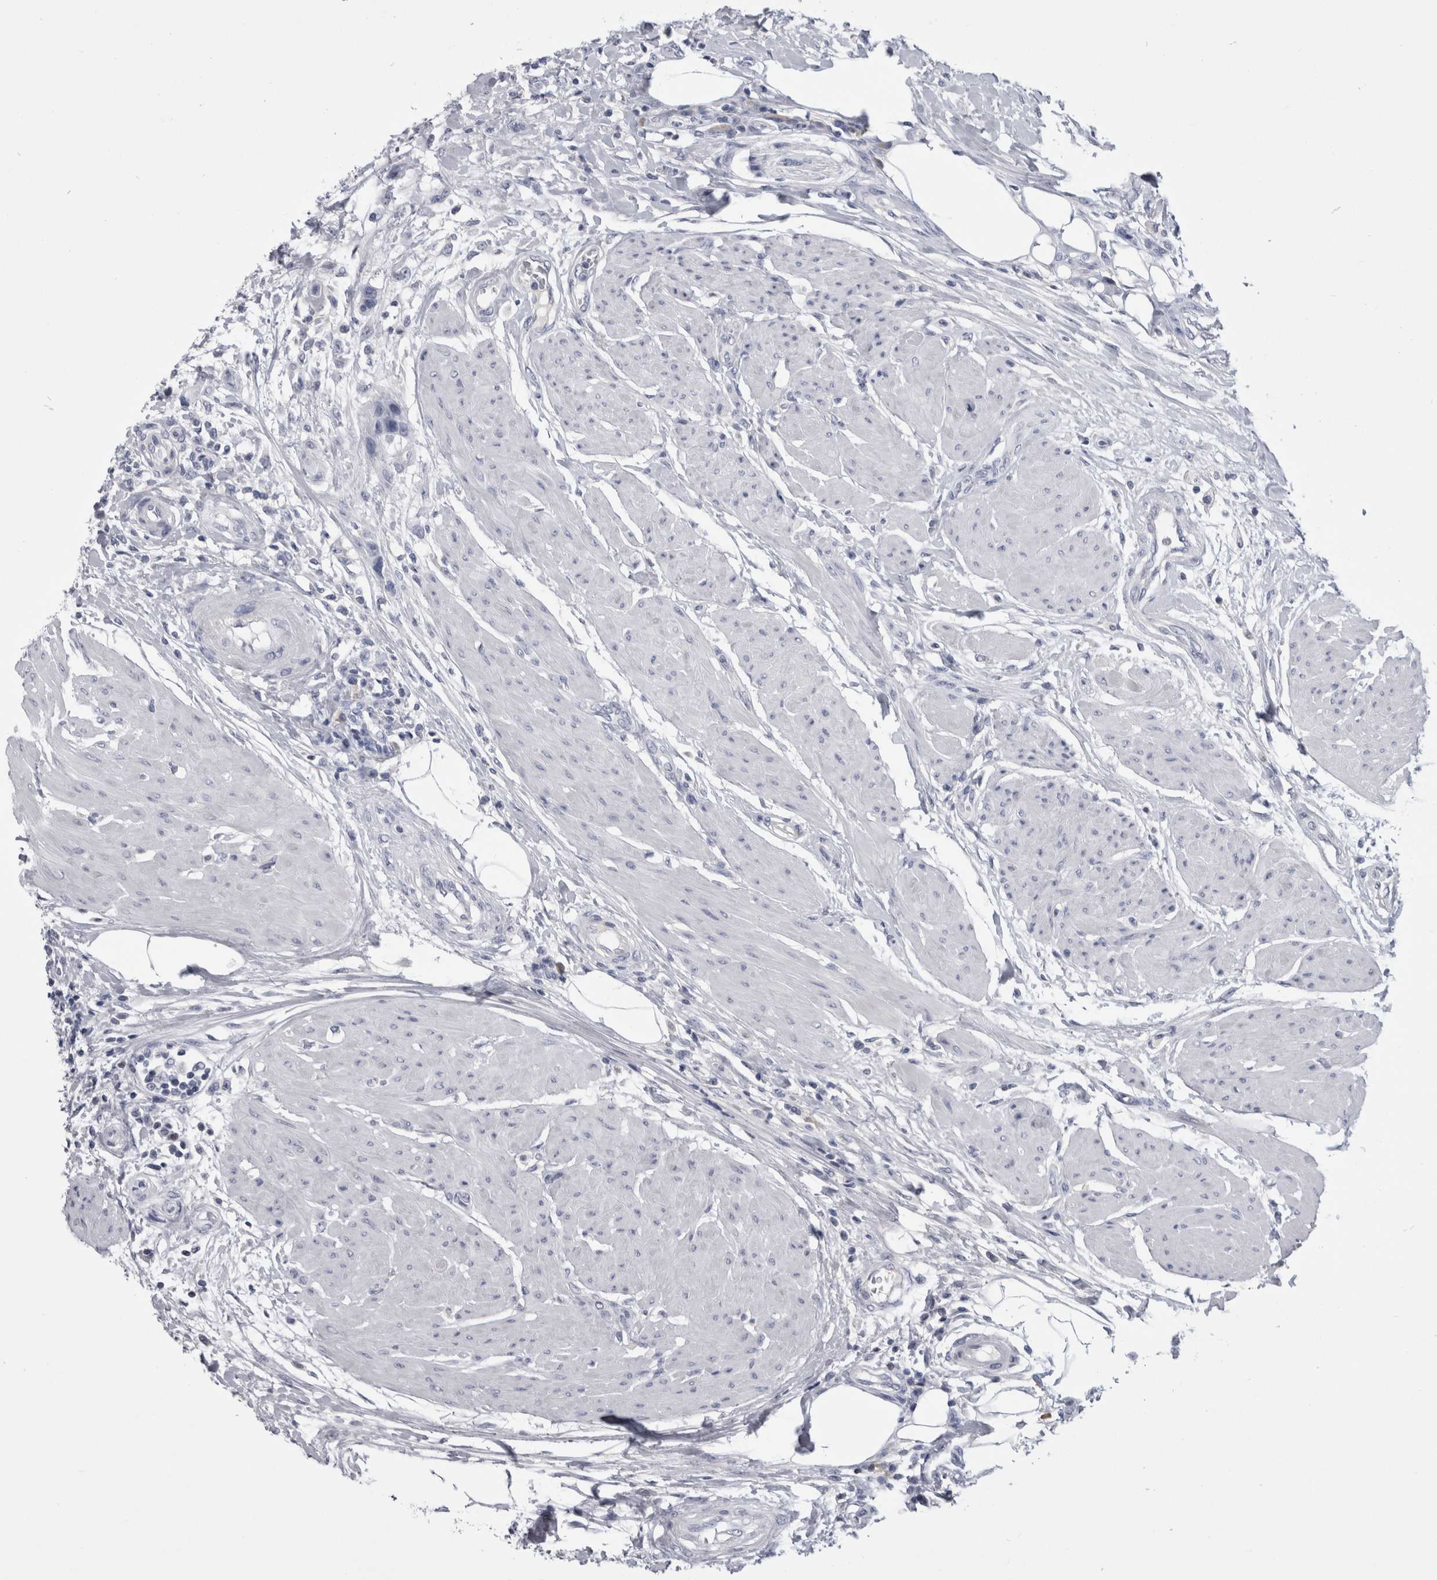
{"staining": {"intensity": "negative", "quantity": "none", "location": "none"}, "tissue": "urothelial cancer", "cell_type": "Tumor cells", "image_type": "cancer", "snomed": [{"axis": "morphology", "description": "Urothelial carcinoma, High grade"}, {"axis": "topography", "description": "Urinary bladder"}], "caption": "Tumor cells are negative for brown protein staining in urothelial cancer. Nuclei are stained in blue.", "gene": "PAX5", "patient": {"sex": "male", "age": 35}}